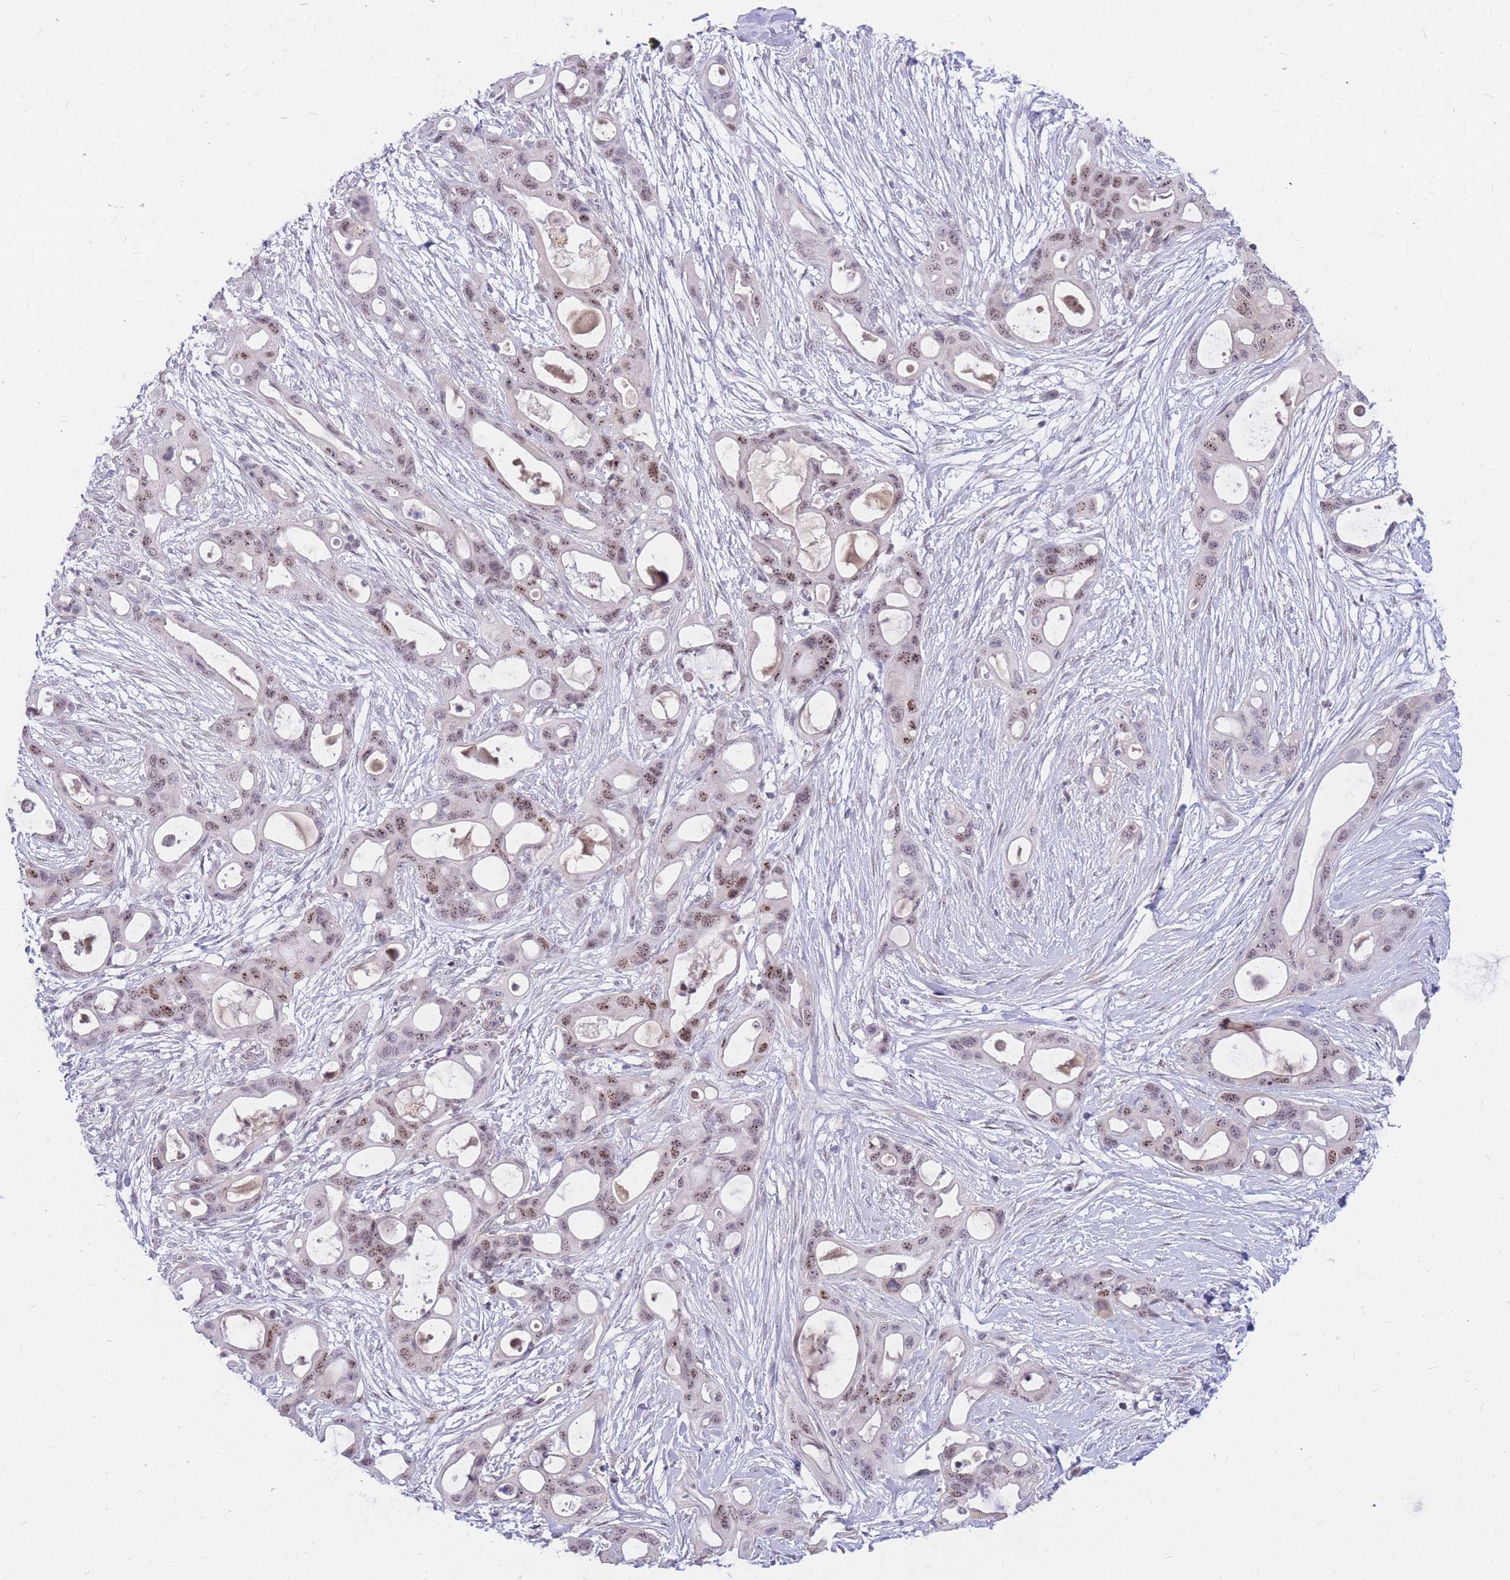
{"staining": {"intensity": "moderate", "quantity": "25%-75%", "location": "nuclear"}, "tissue": "ovarian cancer", "cell_type": "Tumor cells", "image_type": "cancer", "snomed": [{"axis": "morphology", "description": "Cystadenocarcinoma, mucinous, NOS"}, {"axis": "topography", "description": "Ovary"}], "caption": "Human ovarian mucinous cystadenocarcinoma stained with a protein marker reveals moderate staining in tumor cells.", "gene": "TLE2", "patient": {"sex": "female", "age": 70}}